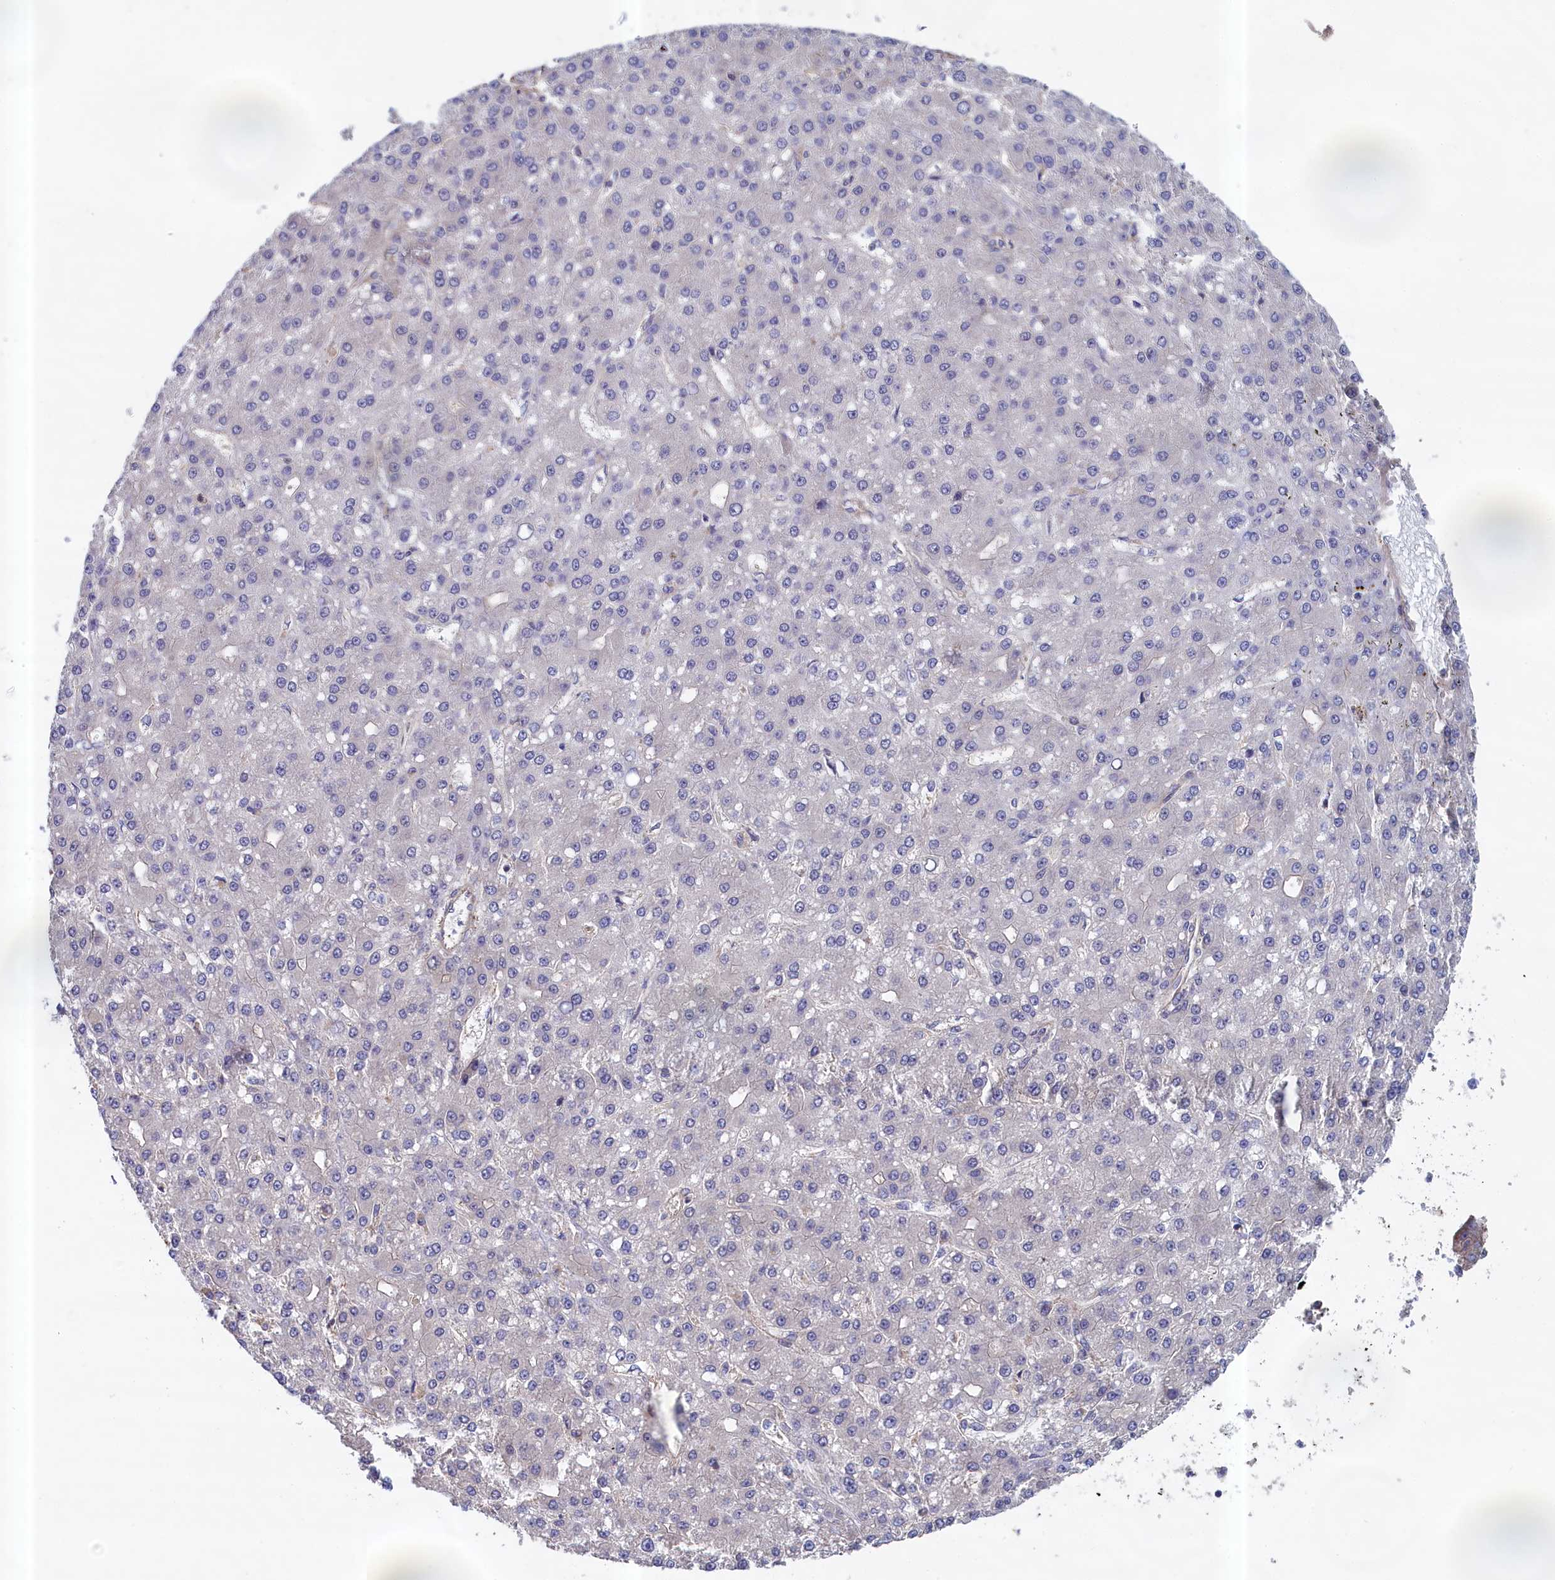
{"staining": {"intensity": "negative", "quantity": "none", "location": "none"}, "tissue": "liver cancer", "cell_type": "Tumor cells", "image_type": "cancer", "snomed": [{"axis": "morphology", "description": "Carcinoma, Hepatocellular, NOS"}, {"axis": "topography", "description": "Liver"}], "caption": "Liver cancer (hepatocellular carcinoma) stained for a protein using immunohistochemistry (IHC) demonstrates no expression tumor cells.", "gene": "ANKRD2", "patient": {"sex": "male", "age": 67}}